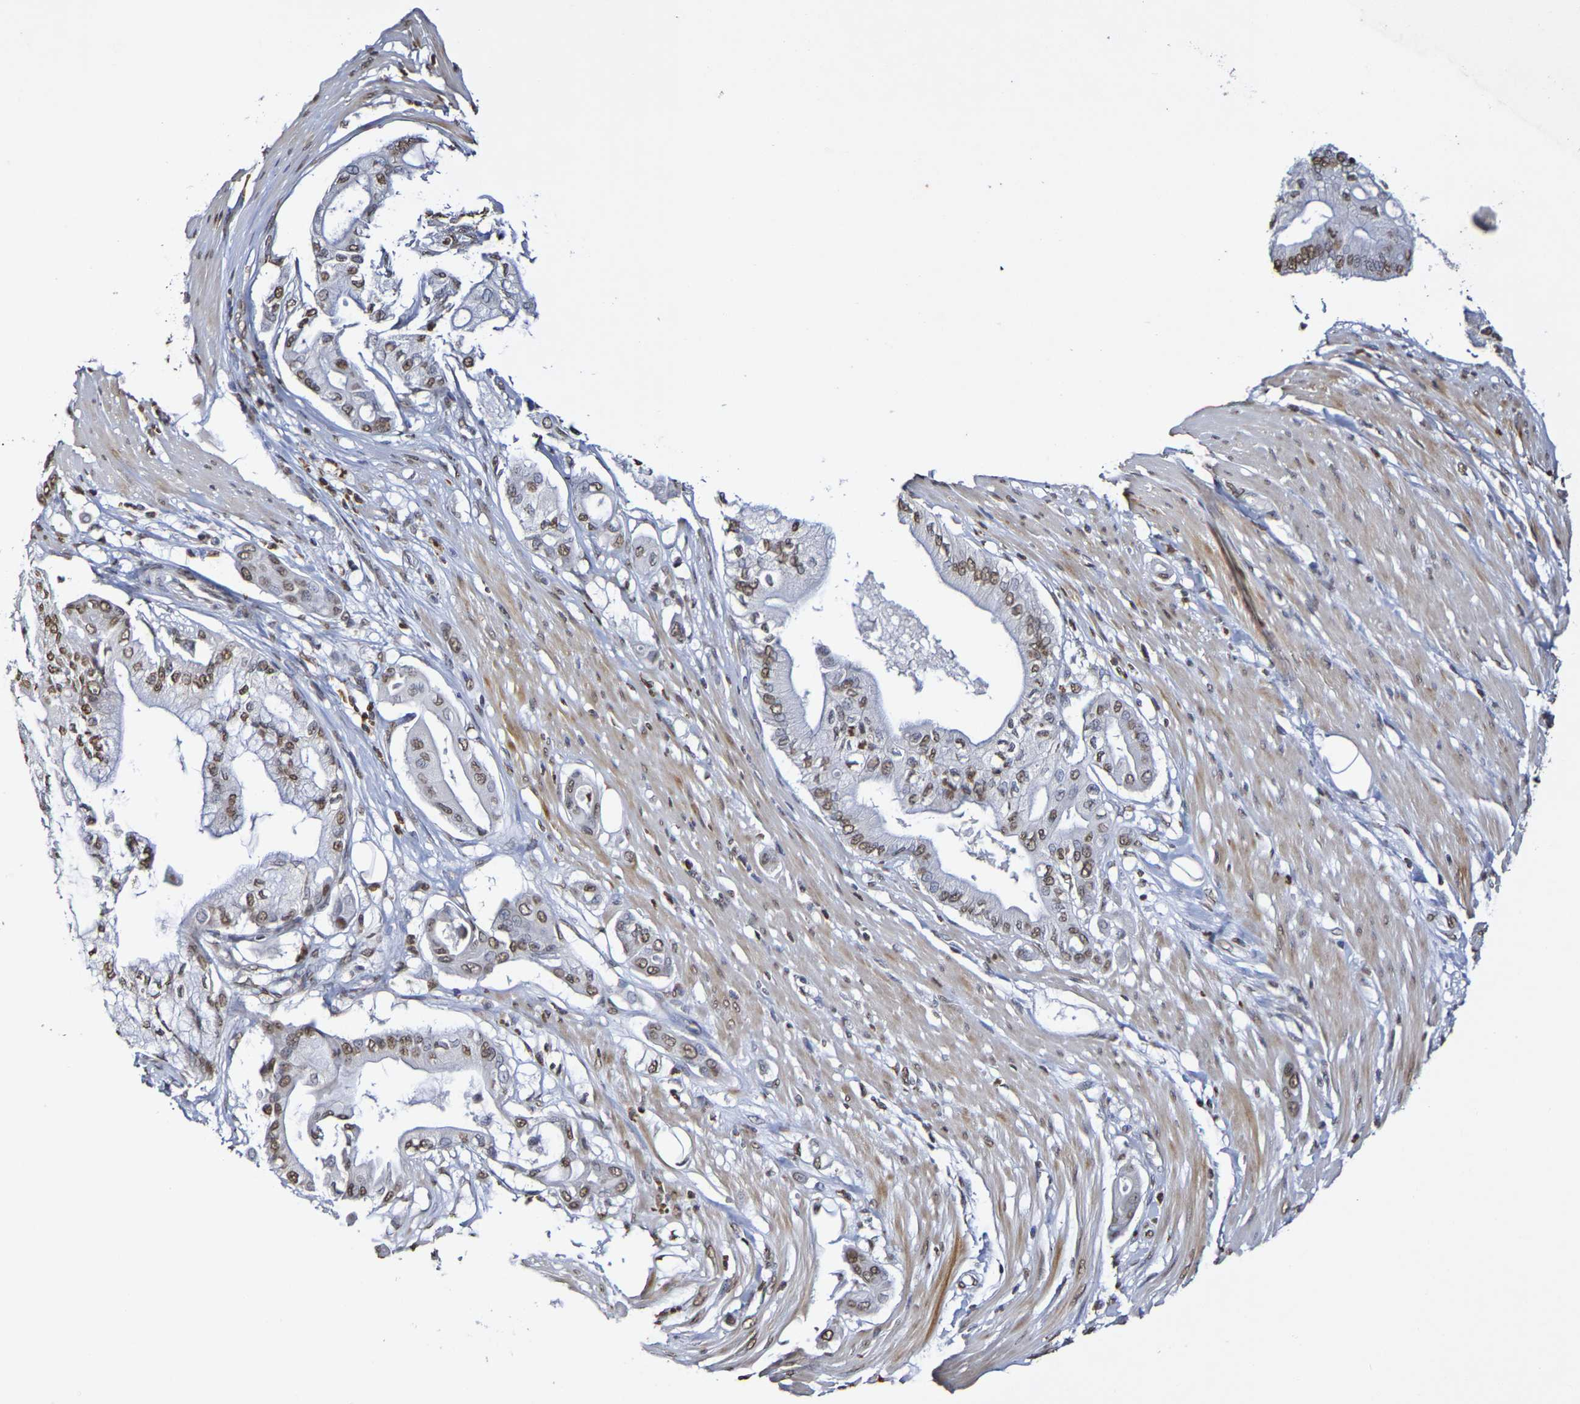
{"staining": {"intensity": "weak", "quantity": ">75%", "location": "nuclear"}, "tissue": "pancreatic cancer", "cell_type": "Tumor cells", "image_type": "cancer", "snomed": [{"axis": "morphology", "description": "Adenocarcinoma, NOS"}, {"axis": "morphology", "description": "Adenocarcinoma, metastatic, NOS"}, {"axis": "topography", "description": "Lymph node"}, {"axis": "topography", "description": "Pancreas"}, {"axis": "topography", "description": "Duodenum"}], "caption": "Human pancreatic metastatic adenocarcinoma stained for a protein (brown) exhibits weak nuclear positive staining in approximately >75% of tumor cells.", "gene": "ATF4", "patient": {"sex": "female", "age": 64}}